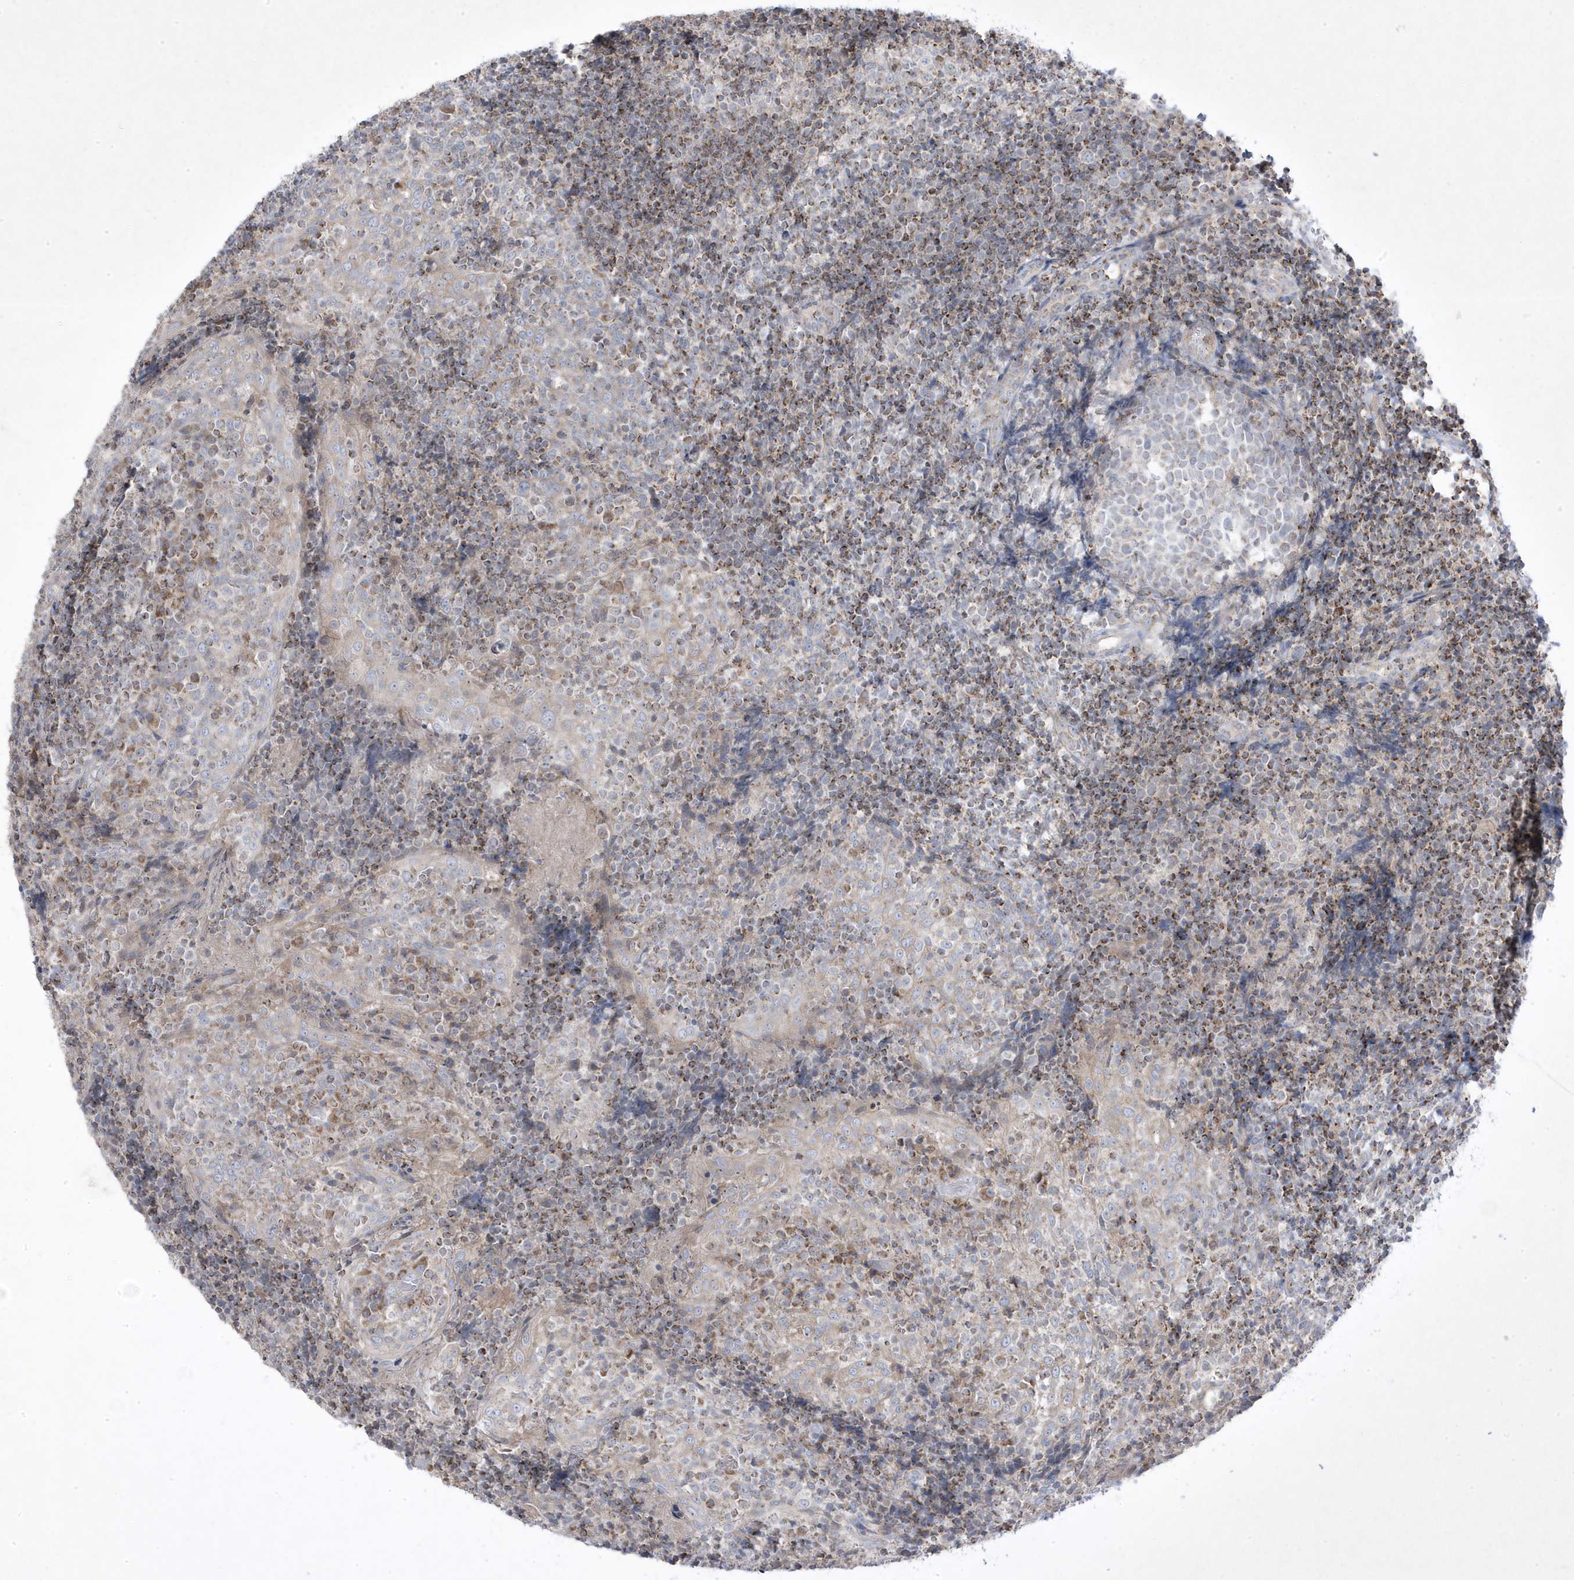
{"staining": {"intensity": "negative", "quantity": "none", "location": "none"}, "tissue": "tonsil", "cell_type": "Germinal center cells", "image_type": "normal", "snomed": [{"axis": "morphology", "description": "Normal tissue, NOS"}, {"axis": "topography", "description": "Tonsil"}], "caption": "The histopathology image demonstrates no significant staining in germinal center cells of tonsil. (DAB (3,3'-diaminobenzidine) immunohistochemistry visualized using brightfield microscopy, high magnification).", "gene": "ADAMTSL3", "patient": {"sex": "female", "age": 19}}